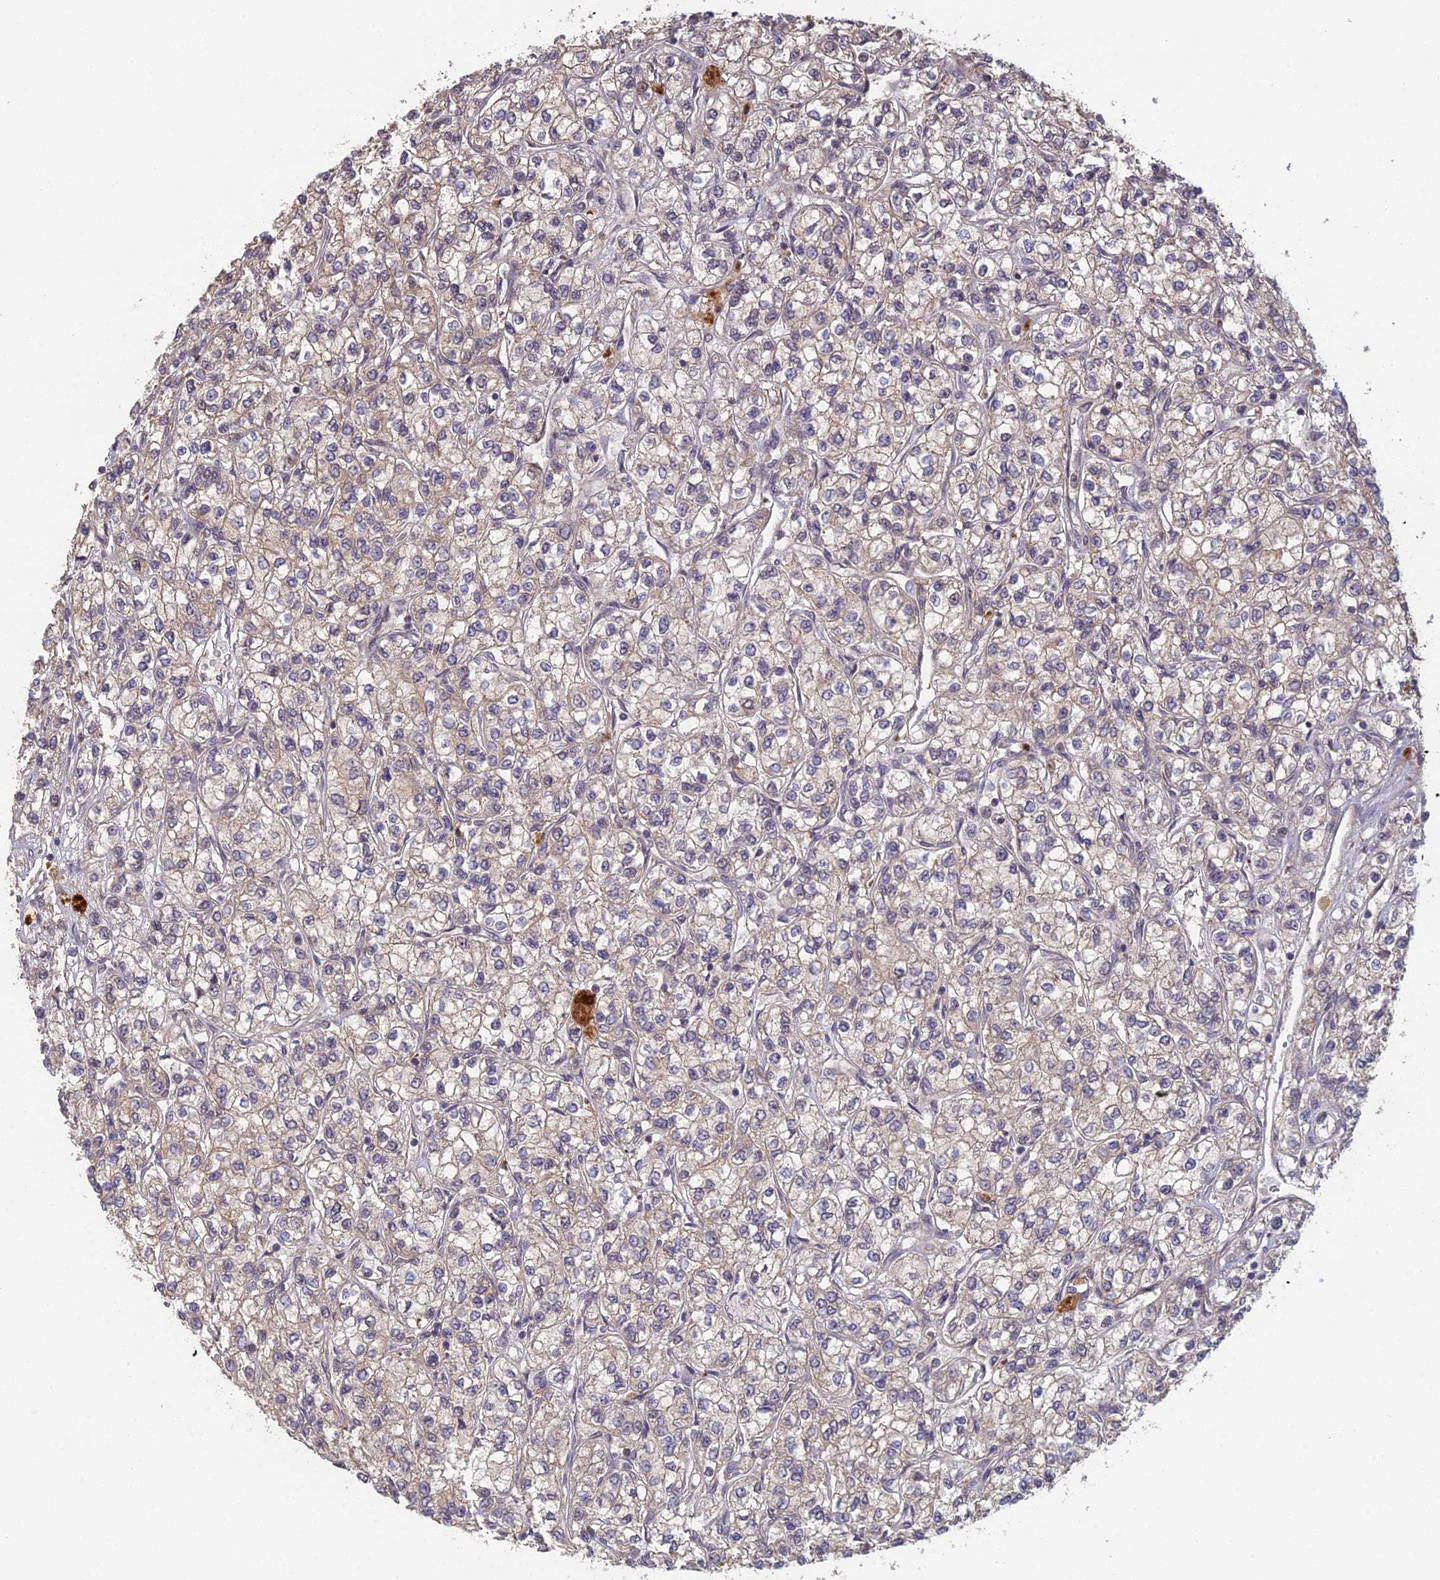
{"staining": {"intensity": "negative", "quantity": "none", "location": "none"}, "tissue": "renal cancer", "cell_type": "Tumor cells", "image_type": "cancer", "snomed": [{"axis": "morphology", "description": "Adenocarcinoma, NOS"}, {"axis": "topography", "description": "Kidney"}], "caption": "This is a photomicrograph of immunohistochemistry staining of adenocarcinoma (renal), which shows no expression in tumor cells.", "gene": "RANBP3", "patient": {"sex": "male", "age": 80}}